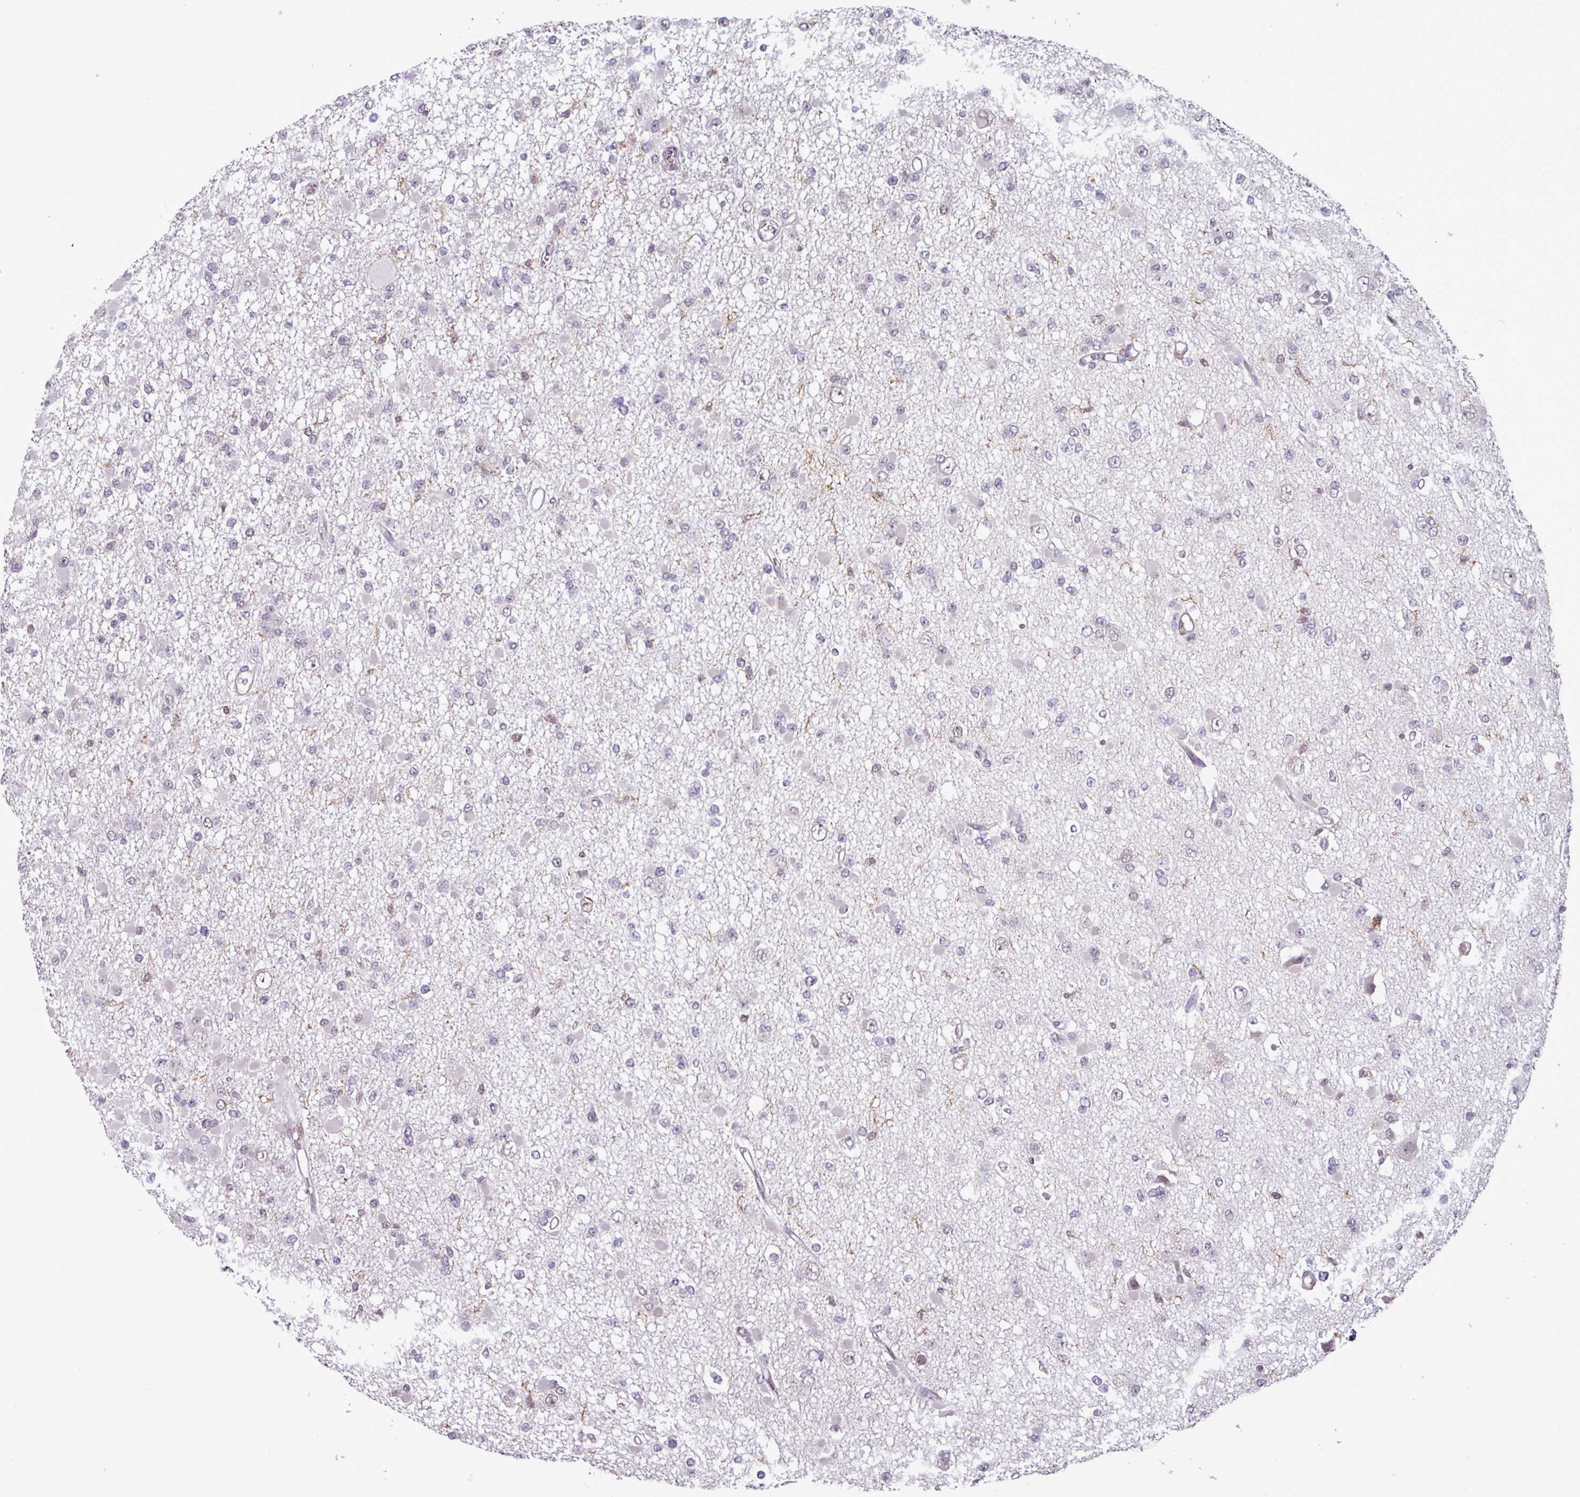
{"staining": {"intensity": "negative", "quantity": "none", "location": "none"}, "tissue": "glioma", "cell_type": "Tumor cells", "image_type": "cancer", "snomed": [{"axis": "morphology", "description": "Glioma, malignant, Low grade"}, {"axis": "topography", "description": "Brain"}], "caption": "Immunohistochemistry (IHC) image of human glioma stained for a protein (brown), which reveals no staining in tumor cells.", "gene": "PRRX1", "patient": {"sex": "female", "age": 22}}